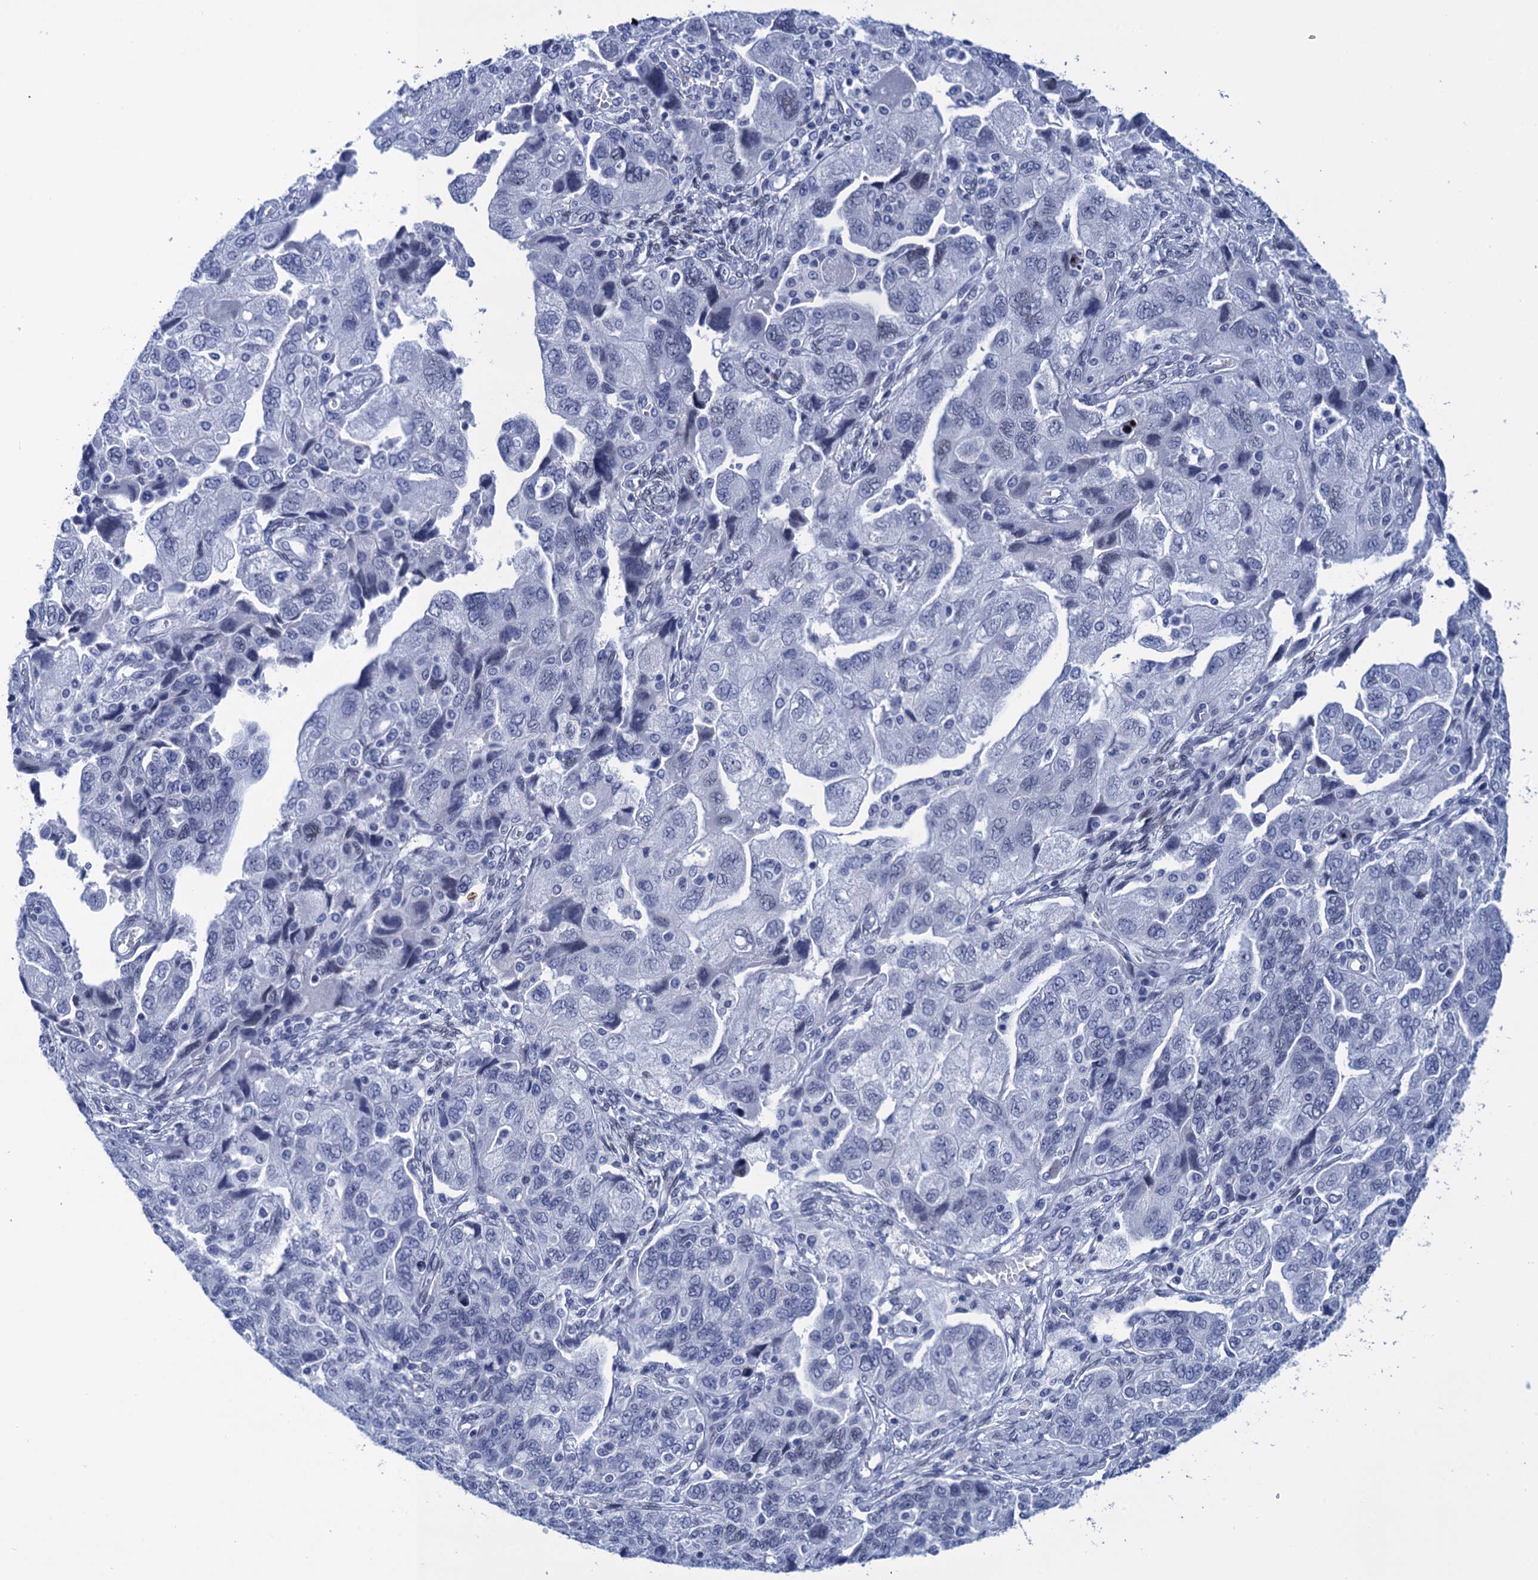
{"staining": {"intensity": "negative", "quantity": "none", "location": "none"}, "tissue": "ovarian cancer", "cell_type": "Tumor cells", "image_type": "cancer", "snomed": [{"axis": "morphology", "description": "Carcinoma, NOS"}, {"axis": "morphology", "description": "Cystadenocarcinoma, serous, NOS"}, {"axis": "topography", "description": "Ovary"}], "caption": "This is an immunohistochemistry (IHC) micrograph of human ovarian cancer. There is no staining in tumor cells.", "gene": "METTL25", "patient": {"sex": "female", "age": 69}}